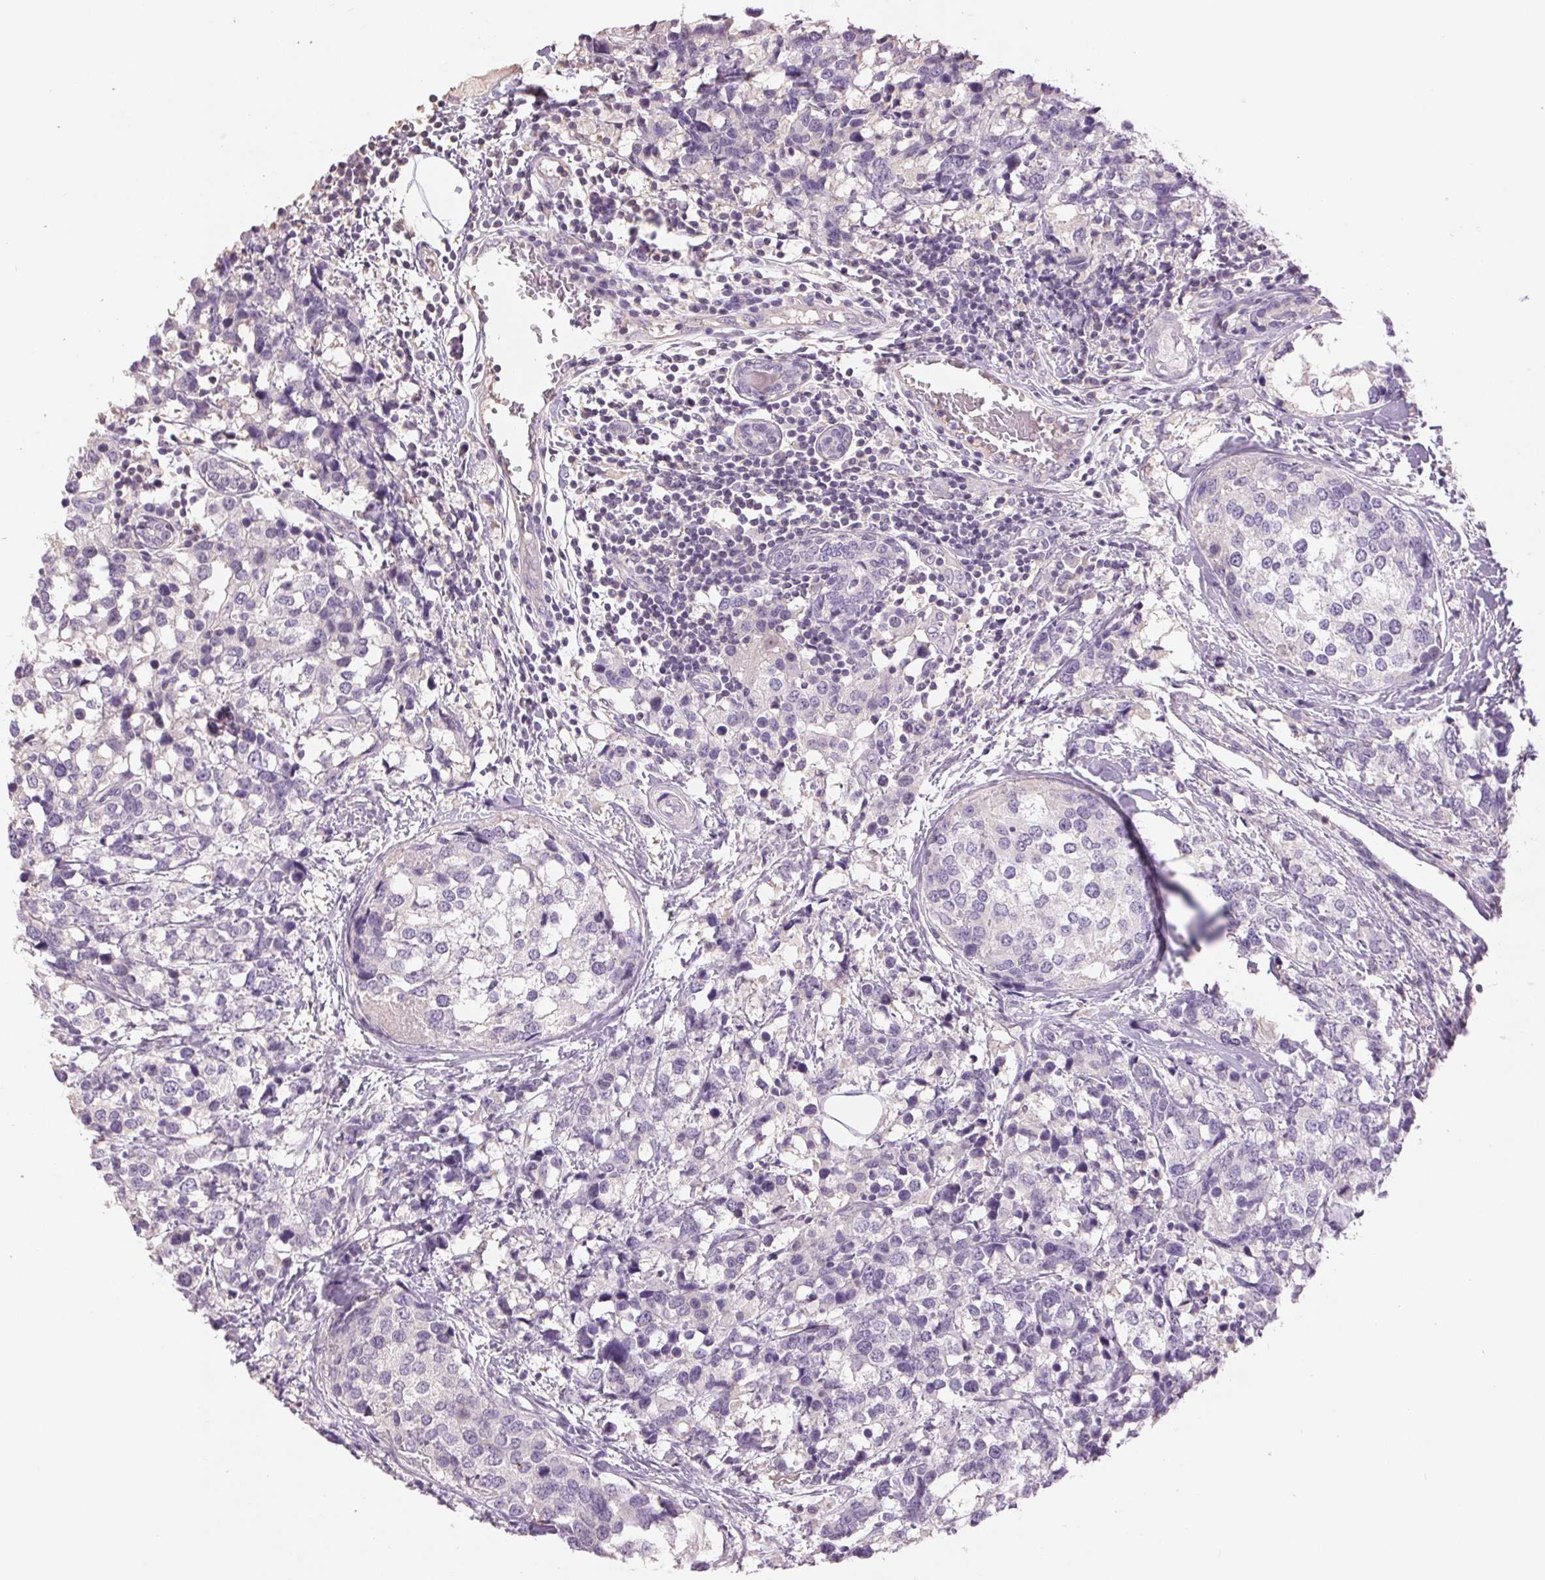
{"staining": {"intensity": "negative", "quantity": "none", "location": "none"}, "tissue": "breast cancer", "cell_type": "Tumor cells", "image_type": "cancer", "snomed": [{"axis": "morphology", "description": "Lobular carcinoma"}, {"axis": "topography", "description": "Breast"}], "caption": "Tumor cells show no significant protein expression in breast cancer.", "gene": "FXYD4", "patient": {"sex": "female", "age": 59}}